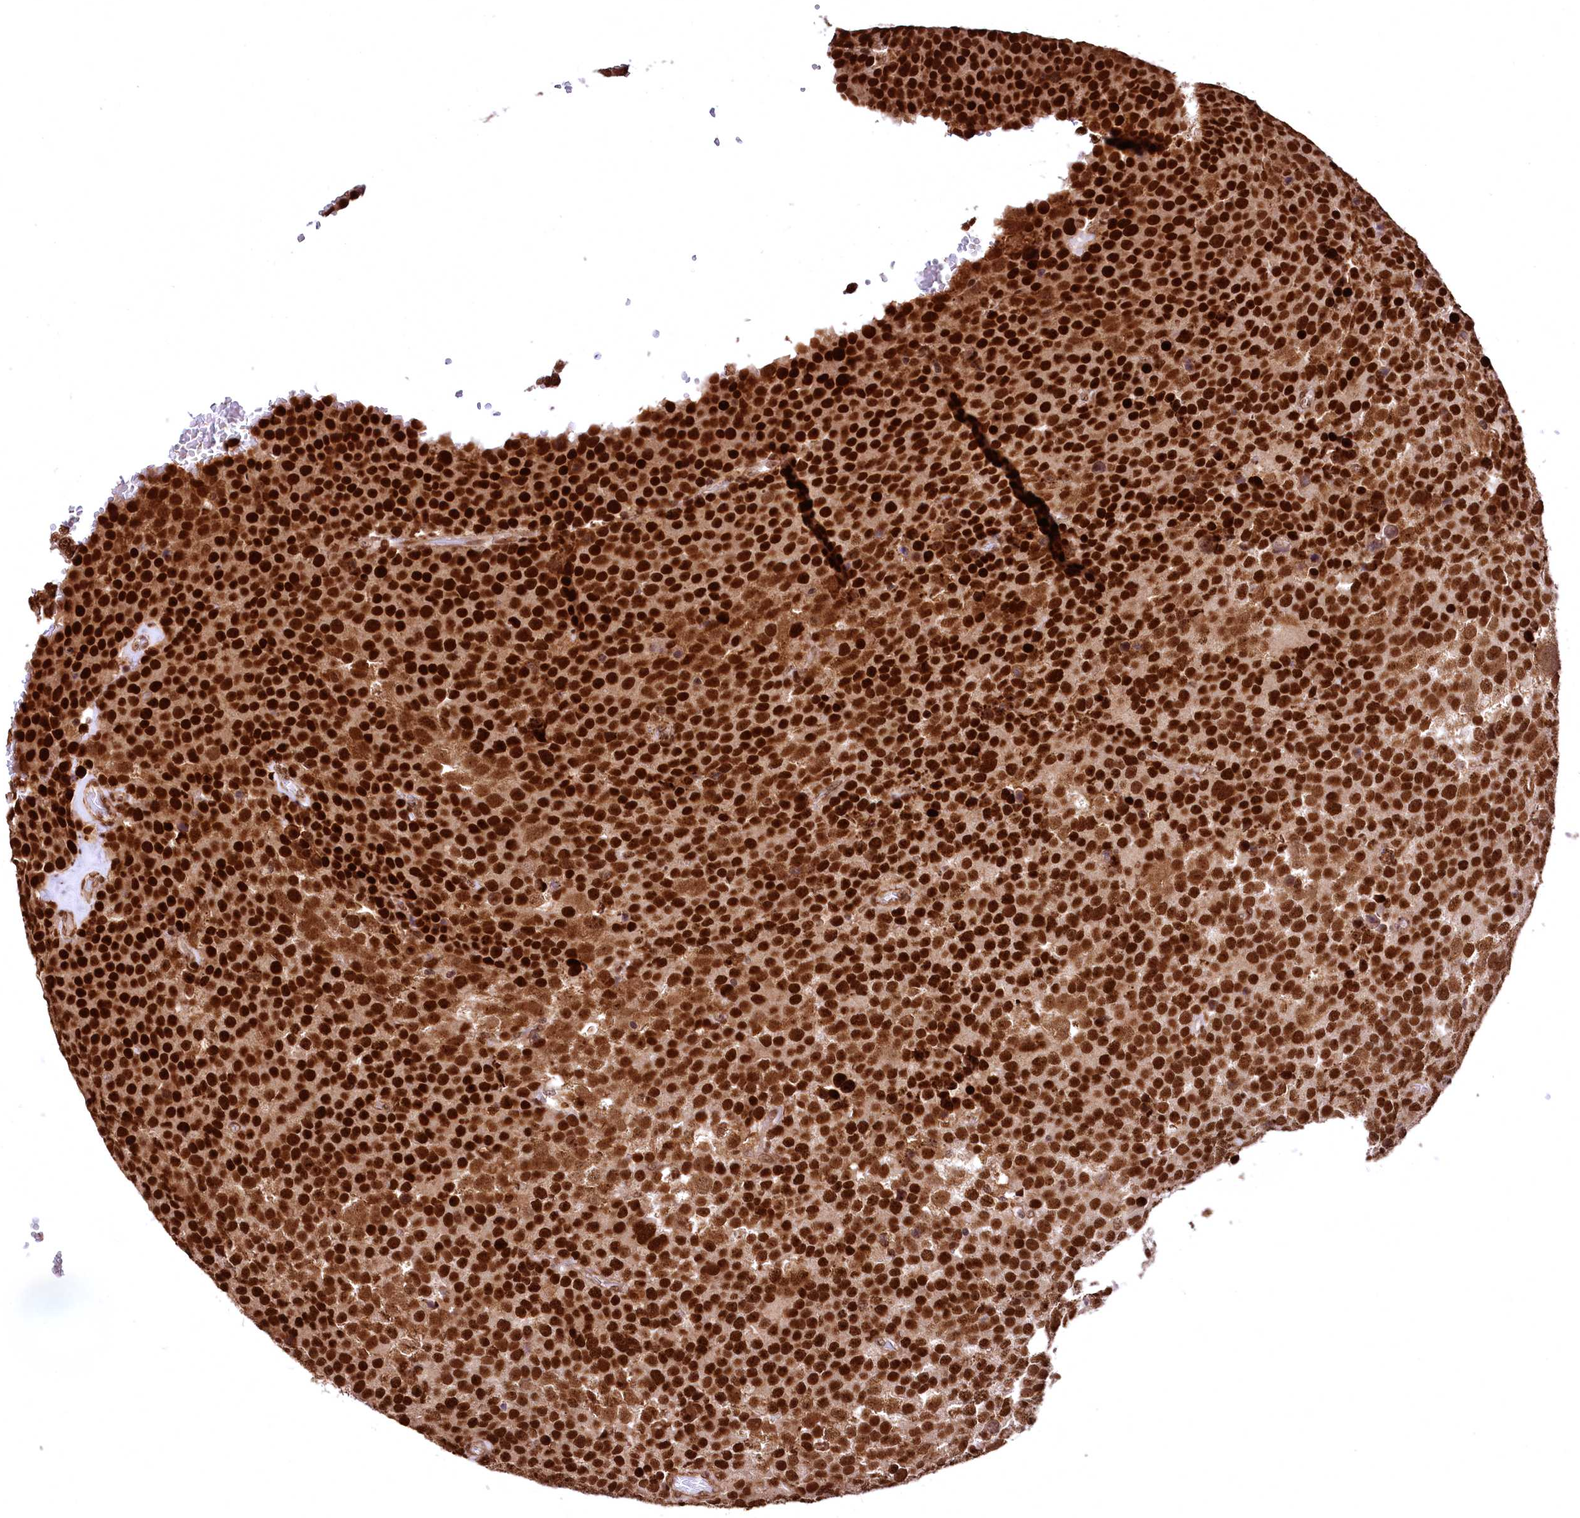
{"staining": {"intensity": "strong", "quantity": ">75%", "location": "nuclear"}, "tissue": "testis cancer", "cell_type": "Tumor cells", "image_type": "cancer", "snomed": [{"axis": "morphology", "description": "Seminoma, NOS"}, {"axis": "topography", "description": "Testis"}], "caption": "Testis cancer stained with DAB immunohistochemistry (IHC) reveals high levels of strong nuclear staining in about >75% of tumor cells.", "gene": "PDS5B", "patient": {"sex": "male", "age": 71}}